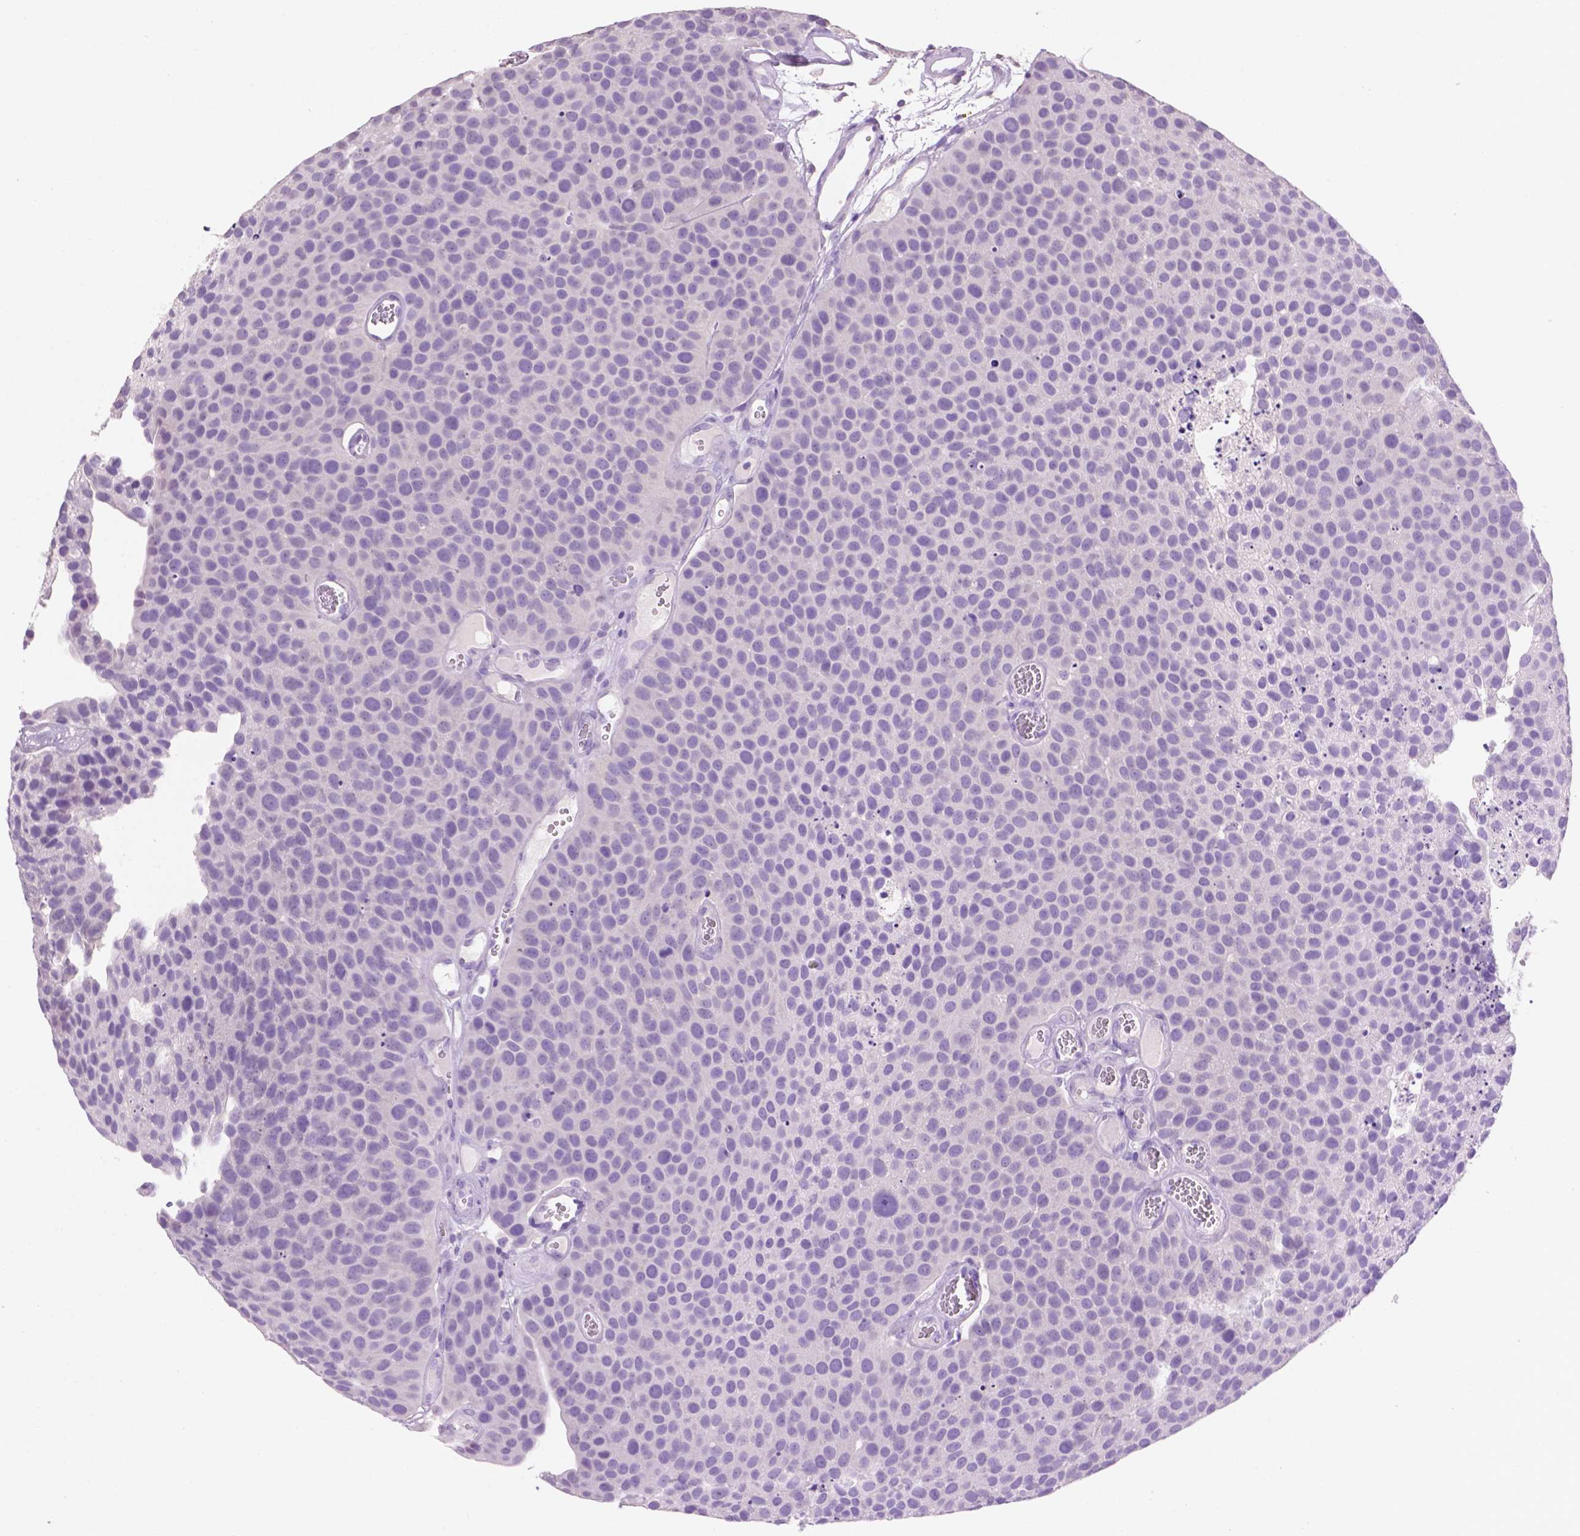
{"staining": {"intensity": "negative", "quantity": "none", "location": "none"}, "tissue": "urothelial cancer", "cell_type": "Tumor cells", "image_type": "cancer", "snomed": [{"axis": "morphology", "description": "Urothelial carcinoma, Low grade"}, {"axis": "topography", "description": "Urinary bladder"}], "caption": "Protein analysis of urothelial cancer shows no significant staining in tumor cells.", "gene": "CRYBA4", "patient": {"sex": "female", "age": 69}}